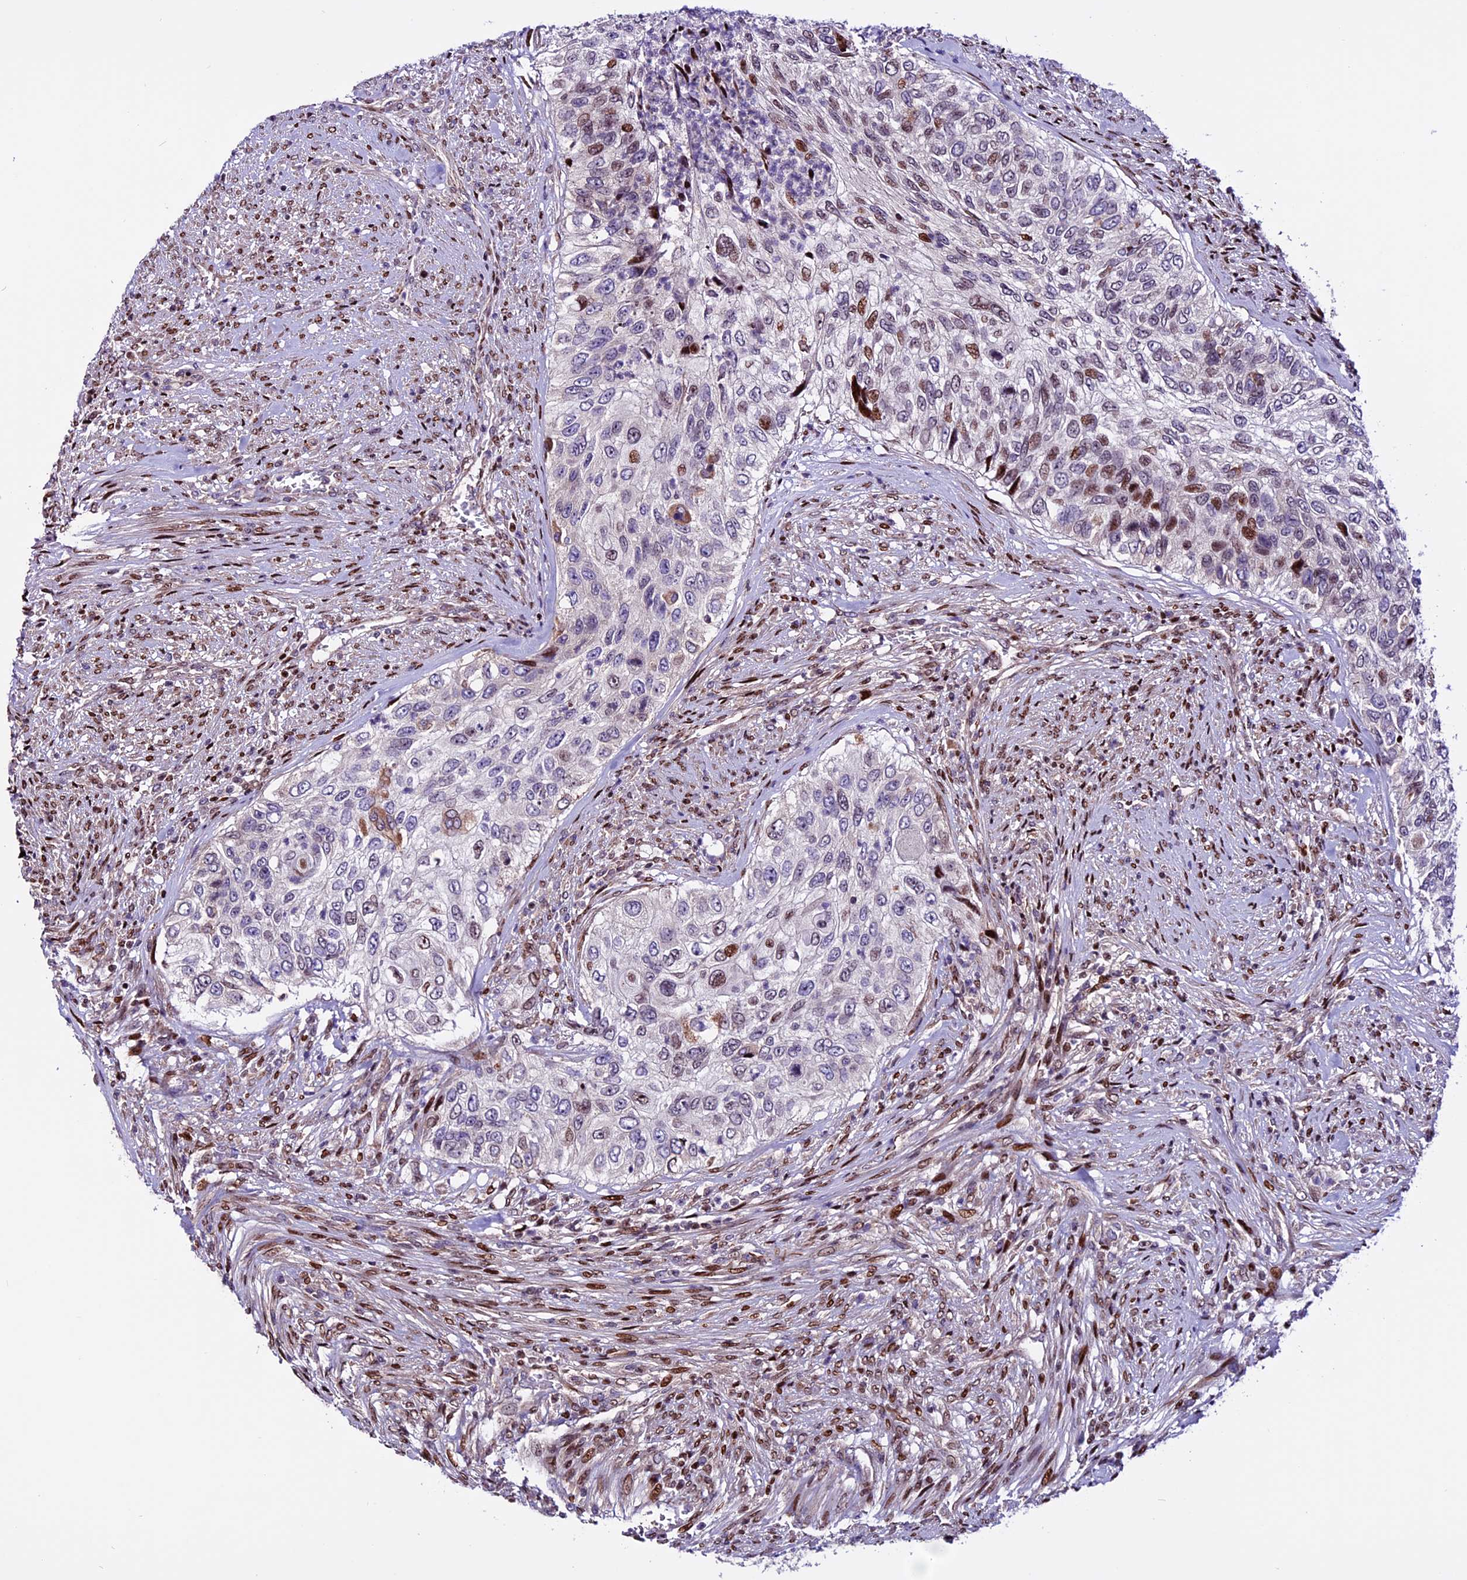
{"staining": {"intensity": "moderate", "quantity": "<25%", "location": "nuclear"}, "tissue": "urothelial cancer", "cell_type": "Tumor cells", "image_type": "cancer", "snomed": [{"axis": "morphology", "description": "Urothelial carcinoma, High grade"}, {"axis": "topography", "description": "Urinary bladder"}], "caption": "Immunohistochemical staining of urothelial carcinoma (high-grade) shows moderate nuclear protein staining in about <25% of tumor cells.", "gene": "RINL", "patient": {"sex": "female", "age": 60}}